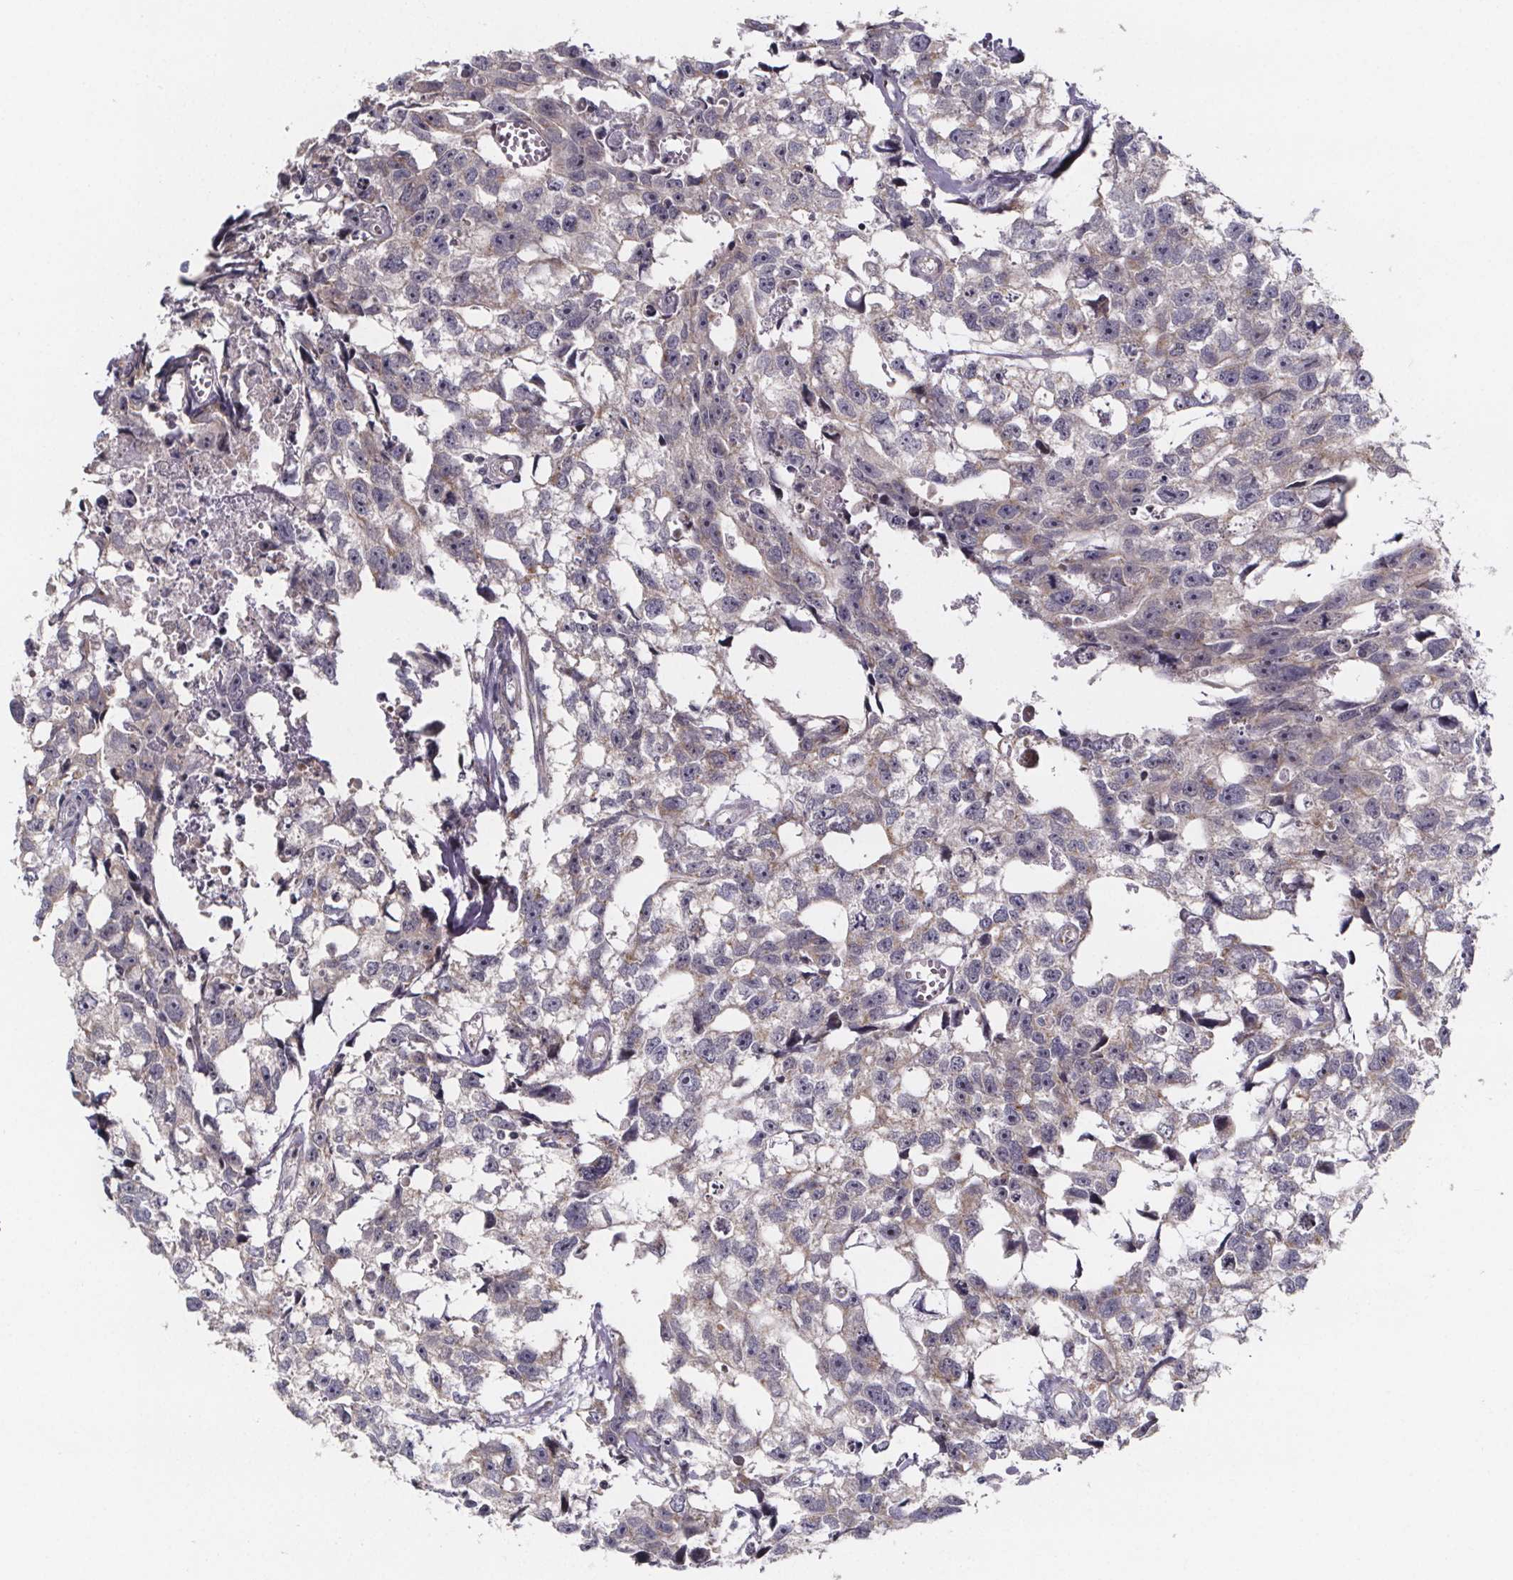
{"staining": {"intensity": "negative", "quantity": "none", "location": "none"}, "tissue": "testis cancer", "cell_type": "Tumor cells", "image_type": "cancer", "snomed": [{"axis": "morphology", "description": "Carcinoma, Embryonal, NOS"}, {"axis": "morphology", "description": "Teratoma, malignant, NOS"}, {"axis": "topography", "description": "Testis"}], "caption": "Tumor cells show no significant positivity in testis teratoma (malignant).", "gene": "NDST1", "patient": {"sex": "male", "age": 44}}